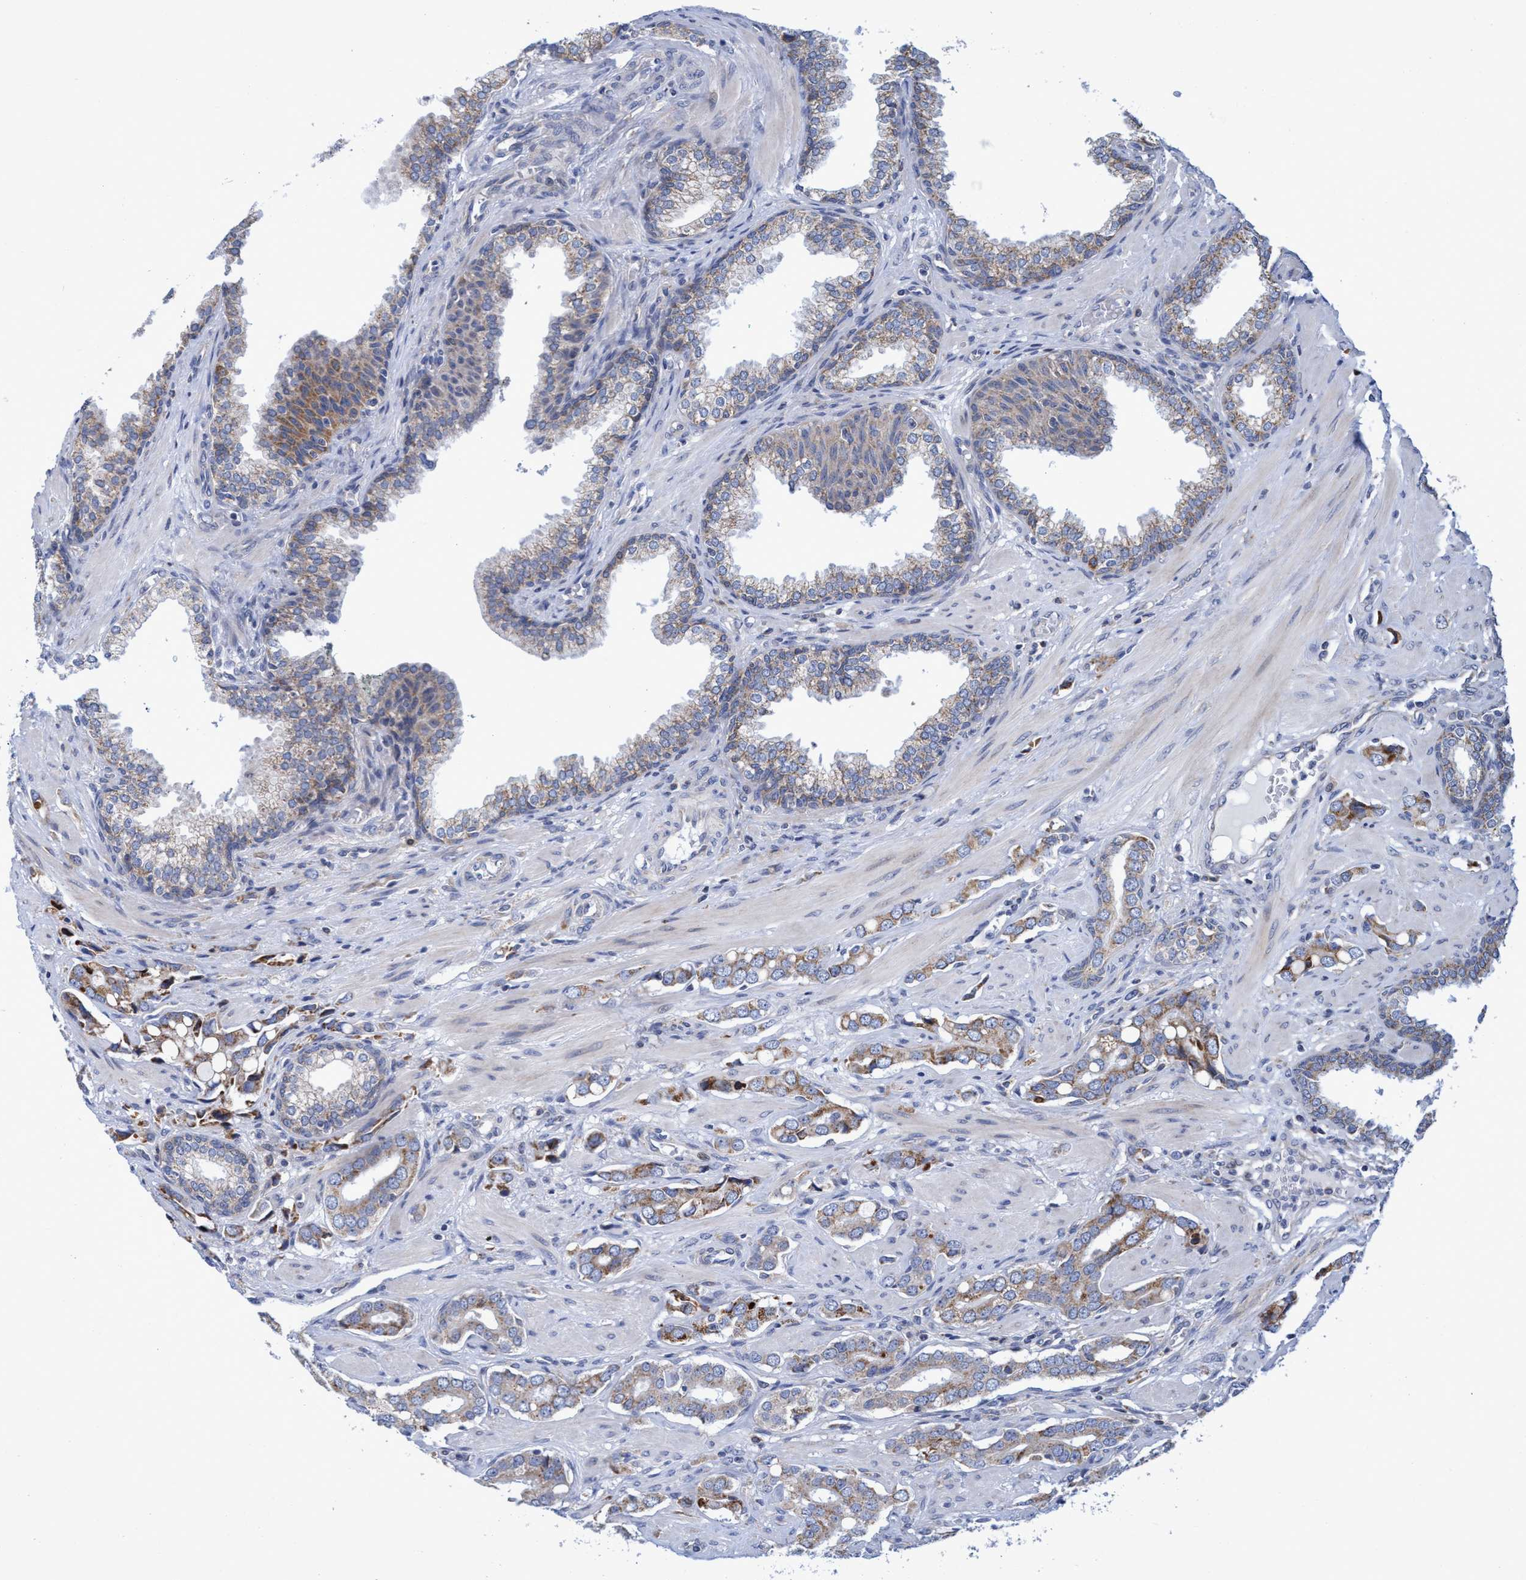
{"staining": {"intensity": "weak", "quantity": ">75%", "location": "cytoplasmic/membranous"}, "tissue": "prostate cancer", "cell_type": "Tumor cells", "image_type": "cancer", "snomed": [{"axis": "morphology", "description": "Adenocarcinoma, High grade"}, {"axis": "topography", "description": "Prostate"}], "caption": "Protein expression analysis of human prostate adenocarcinoma (high-grade) reveals weak cytoplasmic/membranous positivity in about >75% of tumor cells.", "gene": "NAT16", "patient": {"sex": "male", "age": 52}}